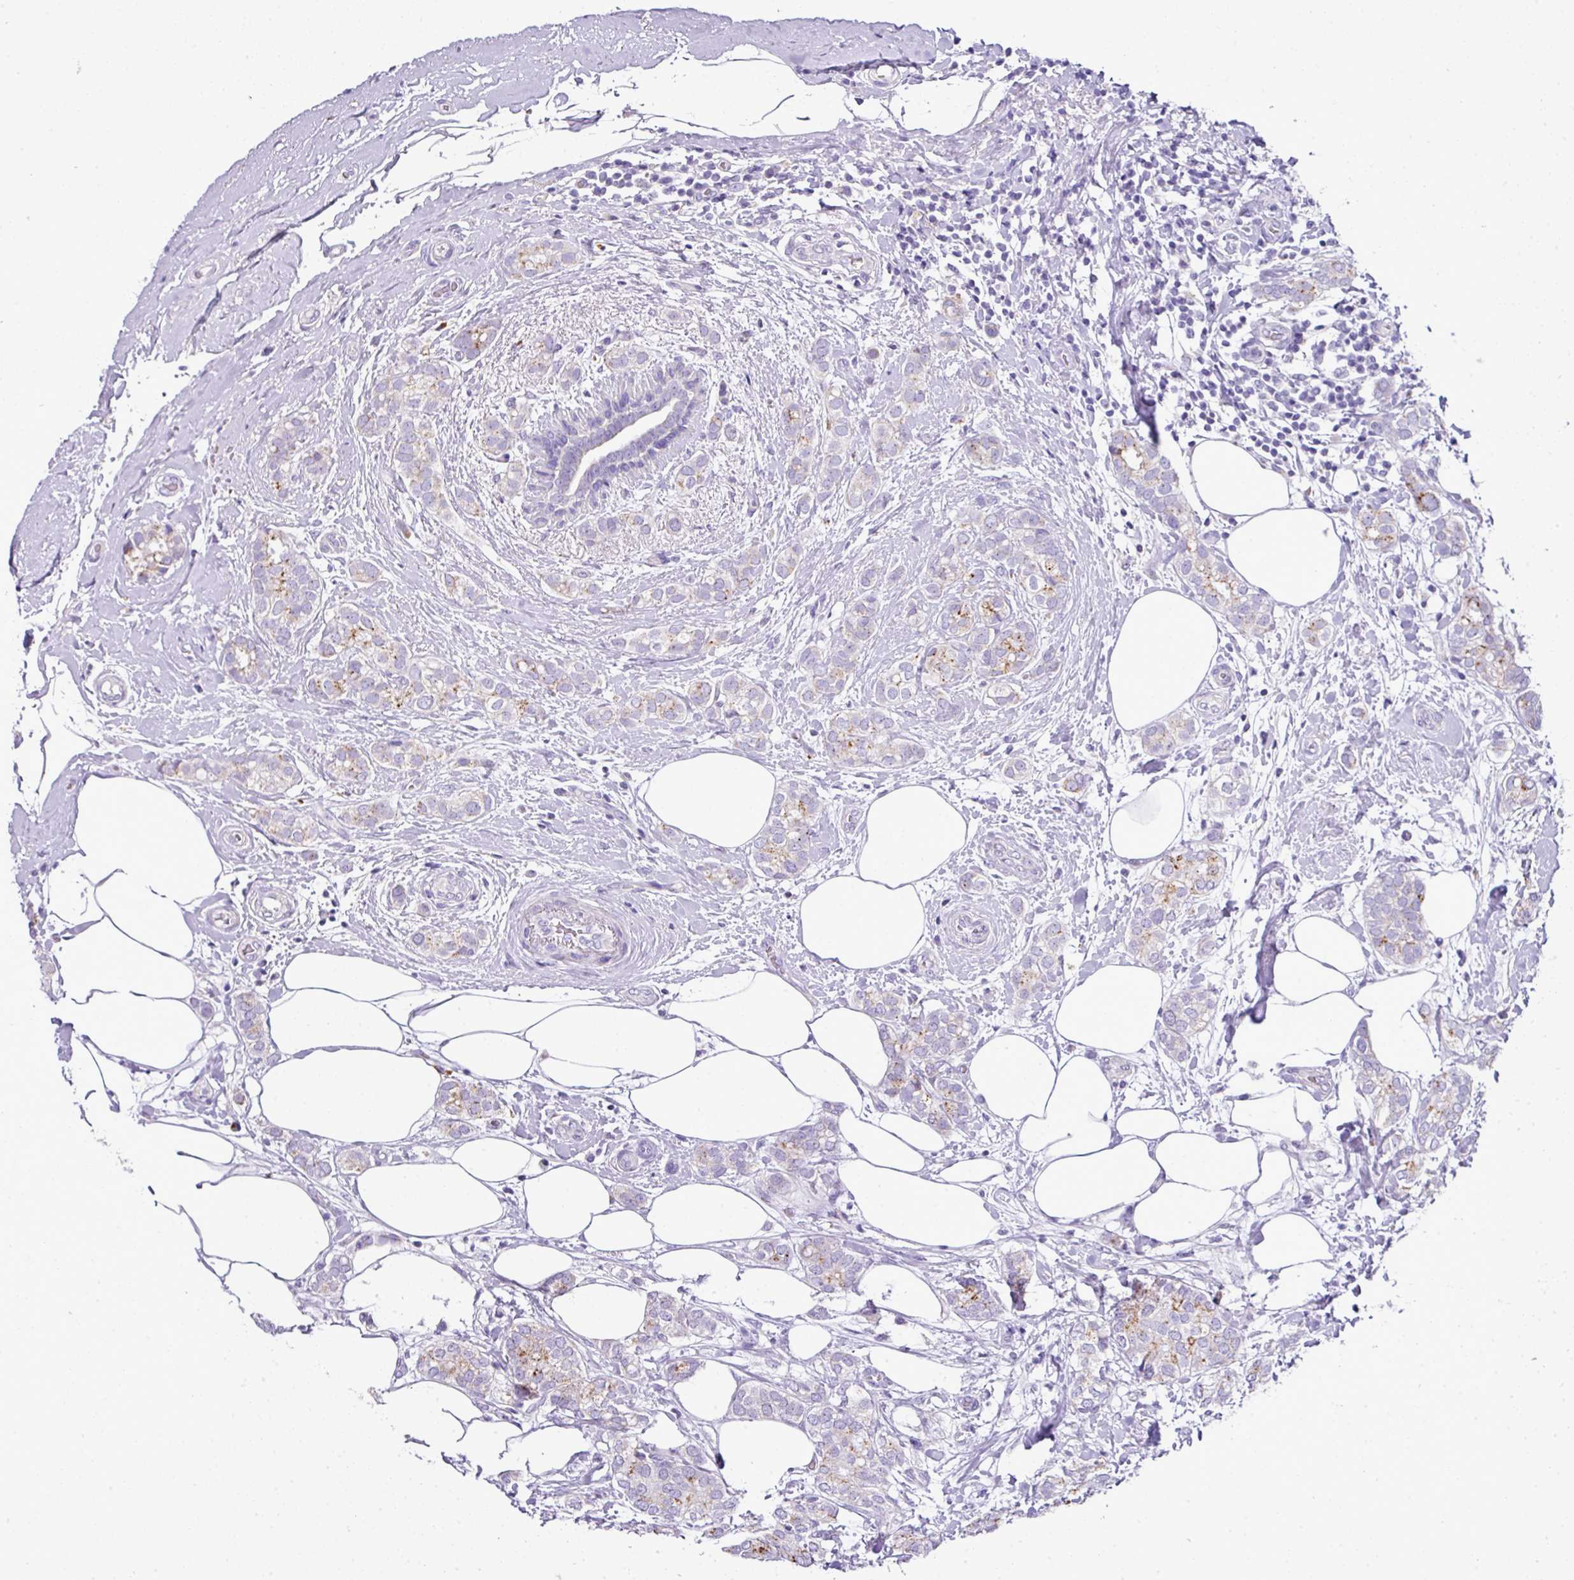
{"staining": {"intensity": "moderate", "quantity": "<25%", "location": "cytoplasmic/membranous"}, "tissue": "breast cancer", "cell_type": "Tumor cells", "image_type": "cancer", "snomed": [{"axis": "morphology", "description": "Duct carcinoma"}, {"axis": "topography", "description": "Breast"}], "caption": "Immunohistochemistry of human breast cancer demonstrates low levels of moderate cytoplasmic/membranous expression in approximately <25% of tumor cells.", "gene": "PGAP4", "patient": {"sex": "female", "age": 73}}